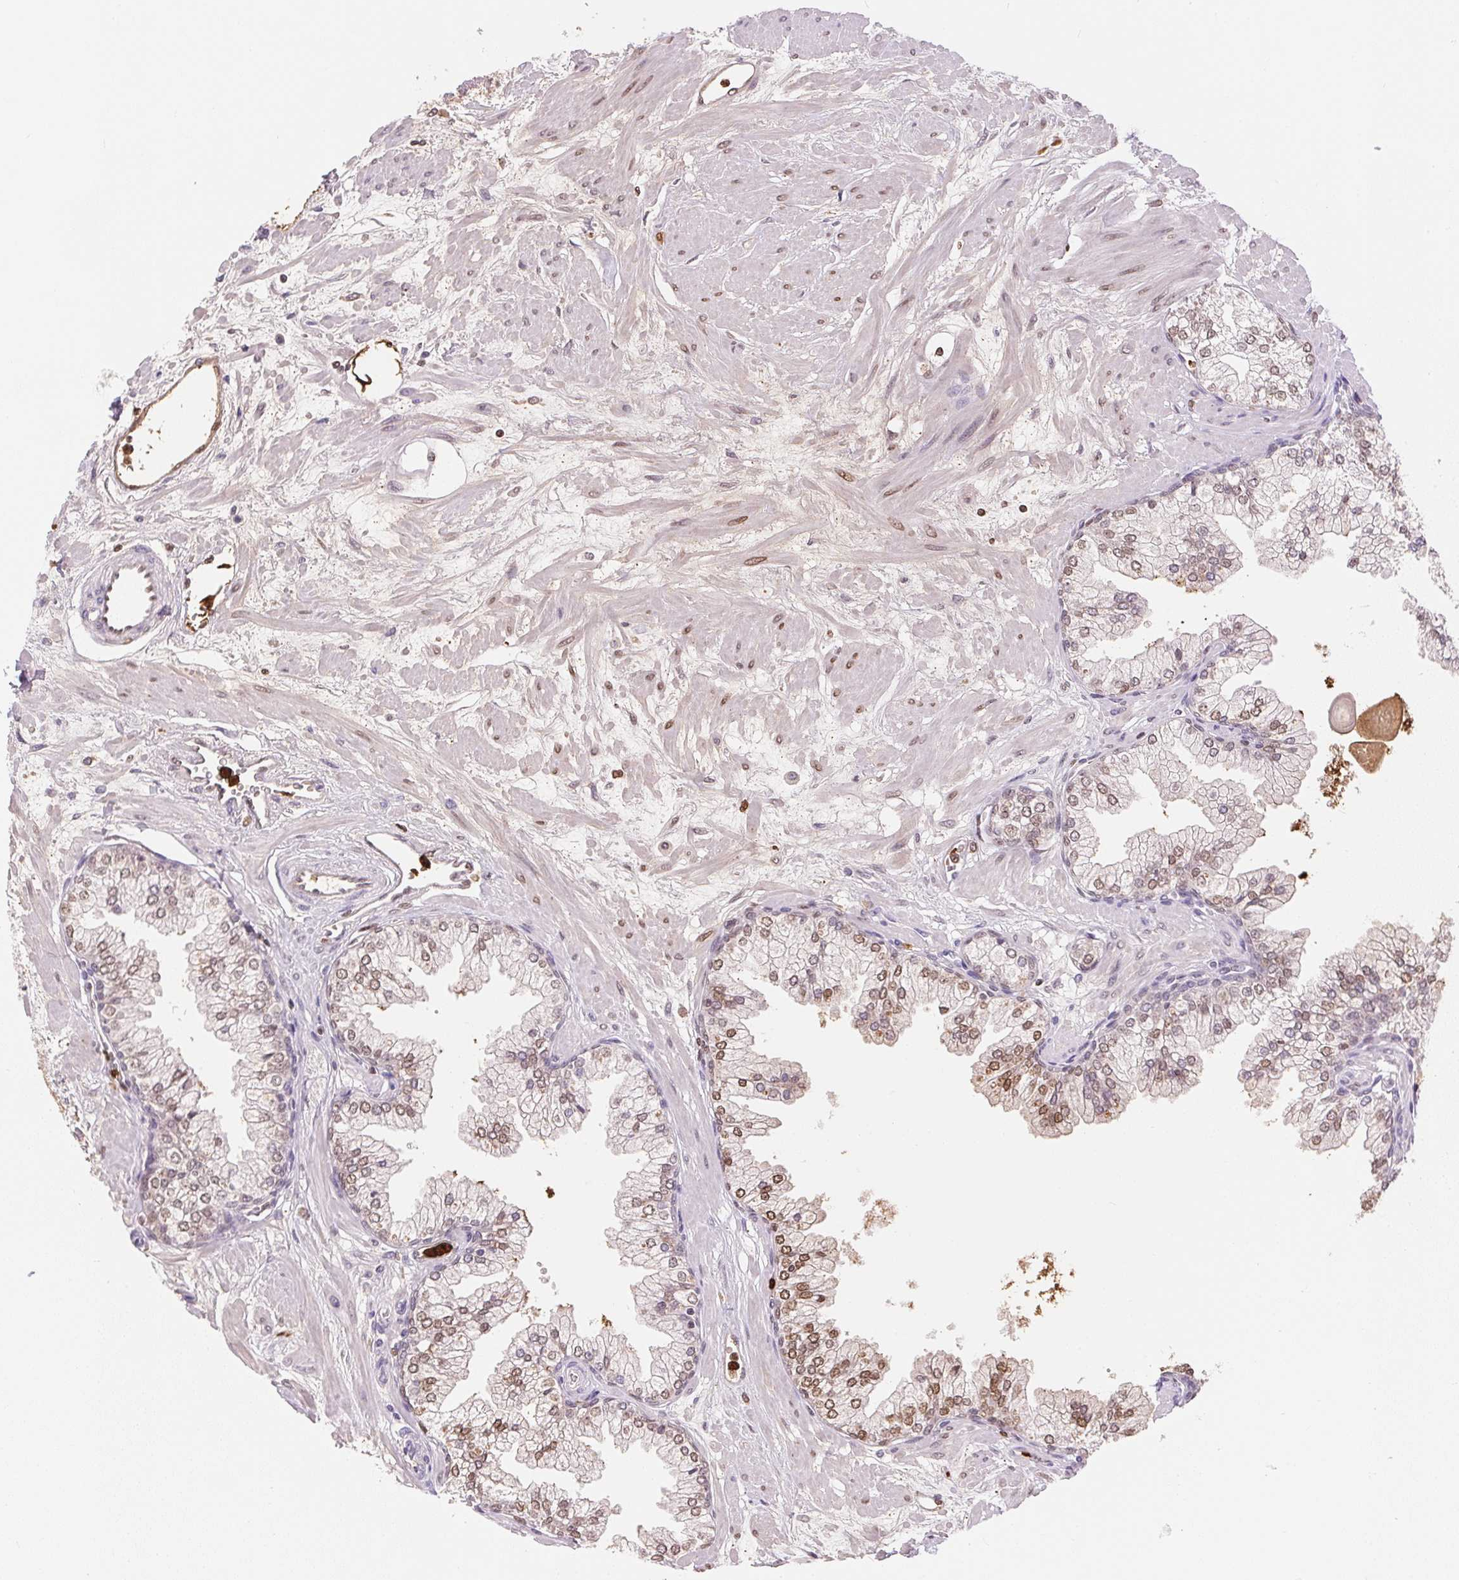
{"staining": {"intensity": "moderate", "quantity": "<25%", "location": "cytoplasmic/membranous,nuclear"}, "tissue": "prostate", "cell_type": "Glandular cells", "image_type": "normal", "snomed": [{"axis": "morphology", "description": "Normal tissue, NOS"}, {"axis": "topography", "description": "Prostate"}, {"axis": "topography", "description": "Peripheral nerve tissue"}], "caption": "This image demonstrates normal prostate stained with immunohistochemistry to label a protein in brown. The cytoplasmic/membranous,nuclear of glandular cells show moderate positivity for the protein. Nuclei are counter-stained blue.", "gene": "ORM1", "patient": {"sex": "male", "age": 61}}